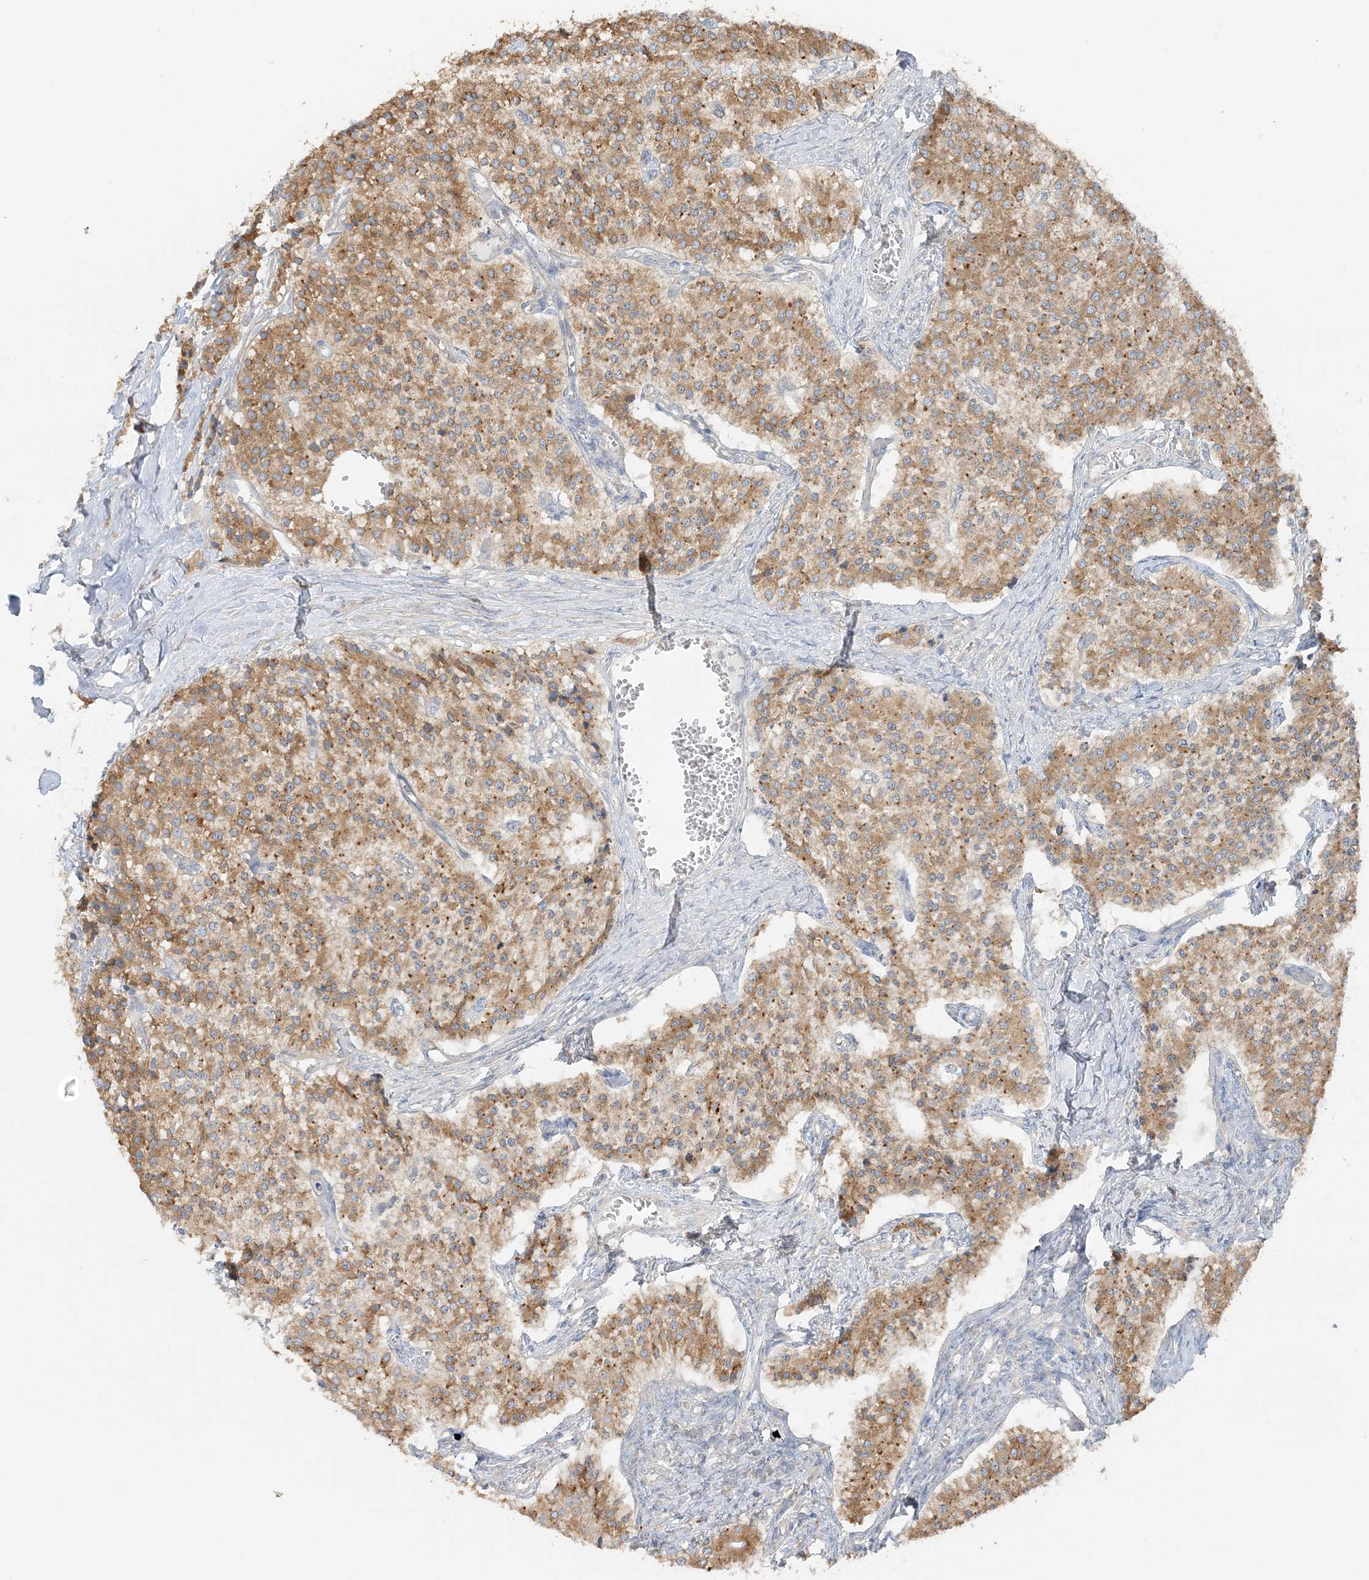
{"staining": {"intensity": "moderate", "quantity": ">75%", "location": "cytoplasmic/membranous"}, "tissue": "carcinoid", "cell_type": "Tumor cells", "image_type": "cancer", "snomed": [{"axis": "morphology", "description": "Carcinoid, malignant, NOS"}, {"axis": "topography", "description": "Colon"}], "caption": "Immunohistochemistry (IHC) histopathology image of human carcinoid stained for a protein (brown), which demonstrates medium levels of moderate cytoplasmic/membranous positivity in about >75% of tumor cells.", "gene": "TBC1D5", "patient": {"sex": "female", "age": 52}}